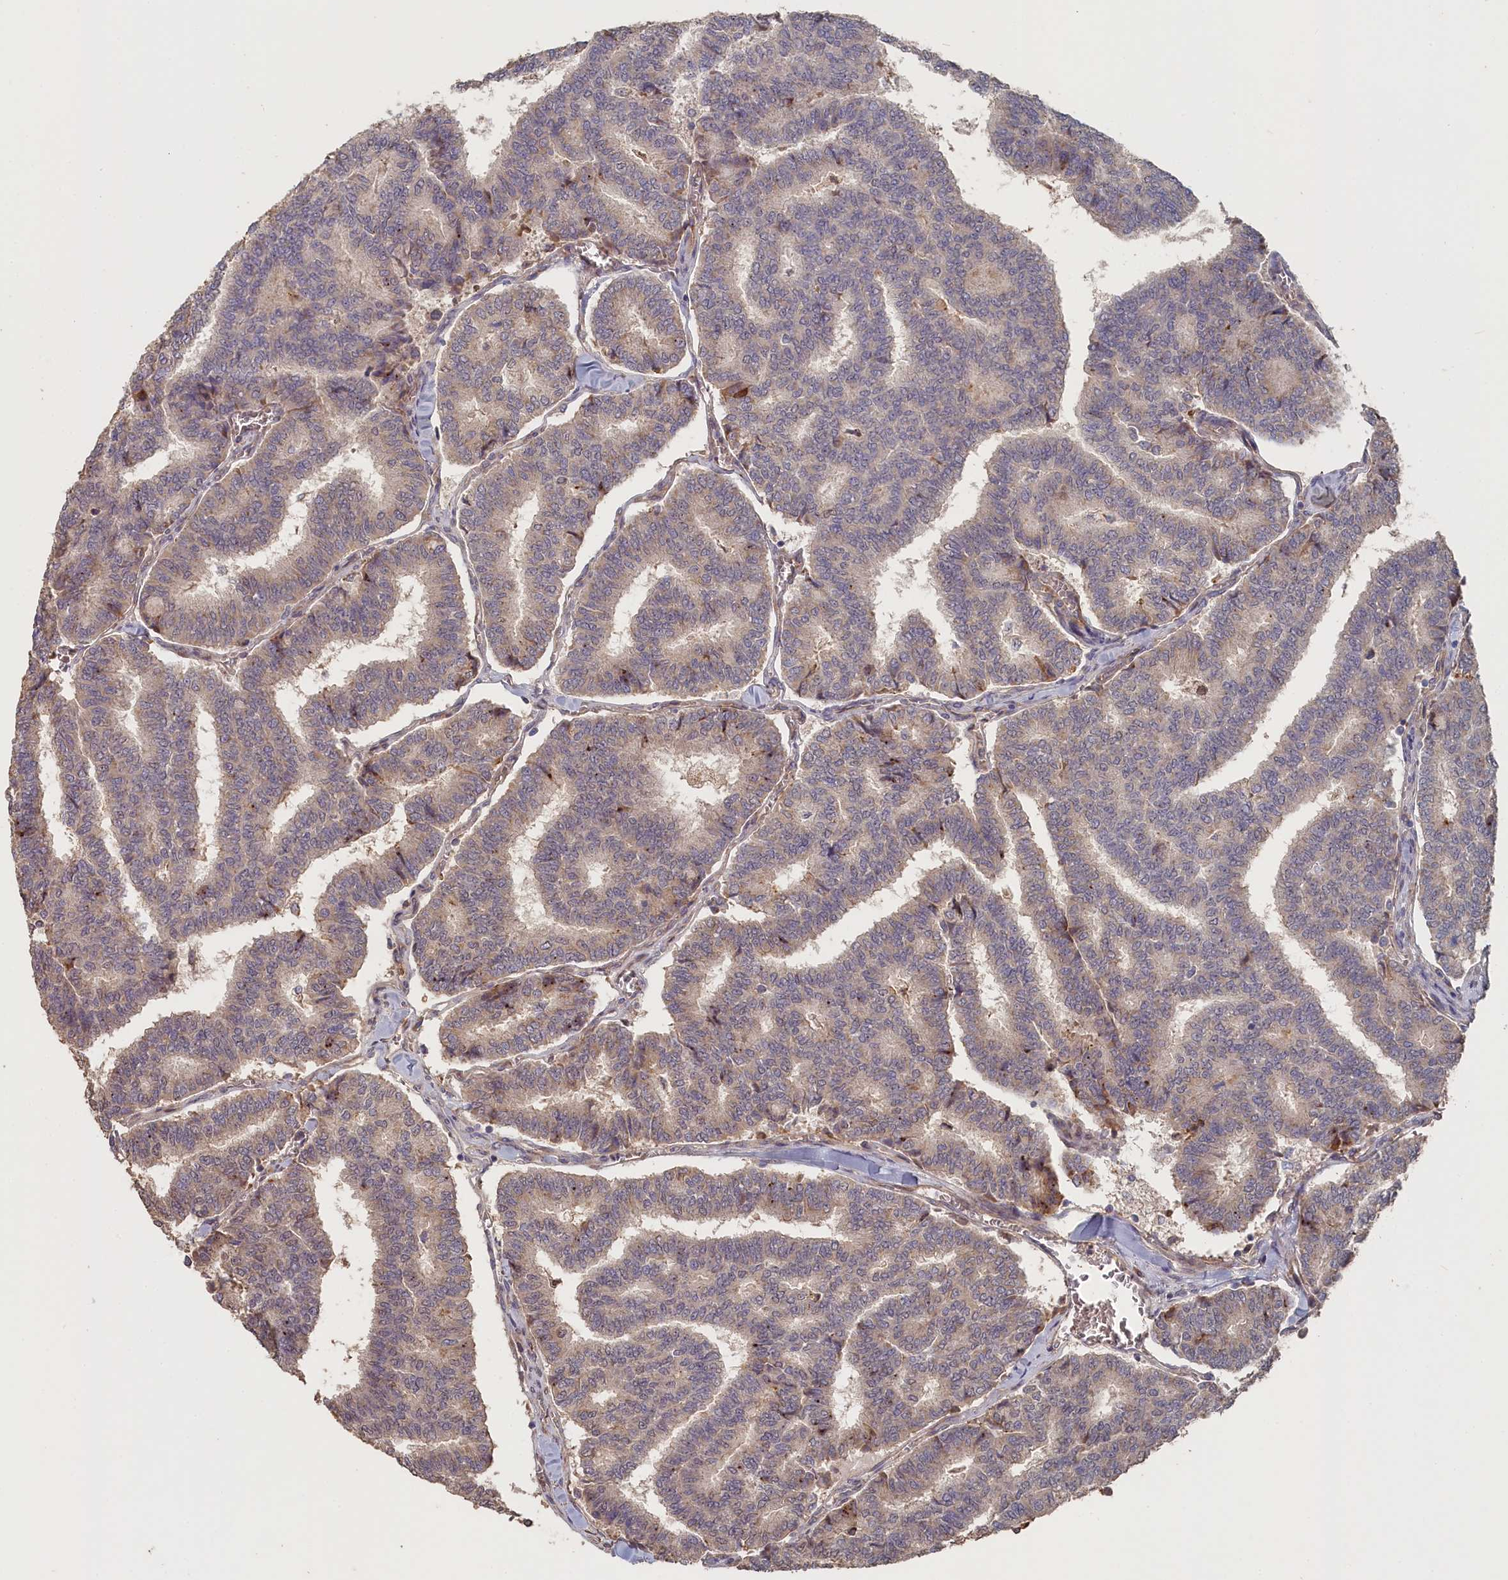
{"staining": {"intensity": "weak", "quantity": "25%-75%", "location": "cytoplasmic/membranous"}, "tissue": "thyroid cancer", "cell_type": "Tumor cells", "image_type": "cancer", "snomed": [{"axis": "morphology", "description": "Papillary adenocarcinoma, NOS"}, {"axis": "topography", "description": "Thyroid gland"}], "caption": "Approximately 25%-75% of tumor cells in human papillary adenocarcinoma (thyroid) demonstrate weak cytoplasmic/membranous protein expression as visualized by brown immunohistochemical staining.", "gene": "STX16", "patient": {"sex": "female", "age": 35}}